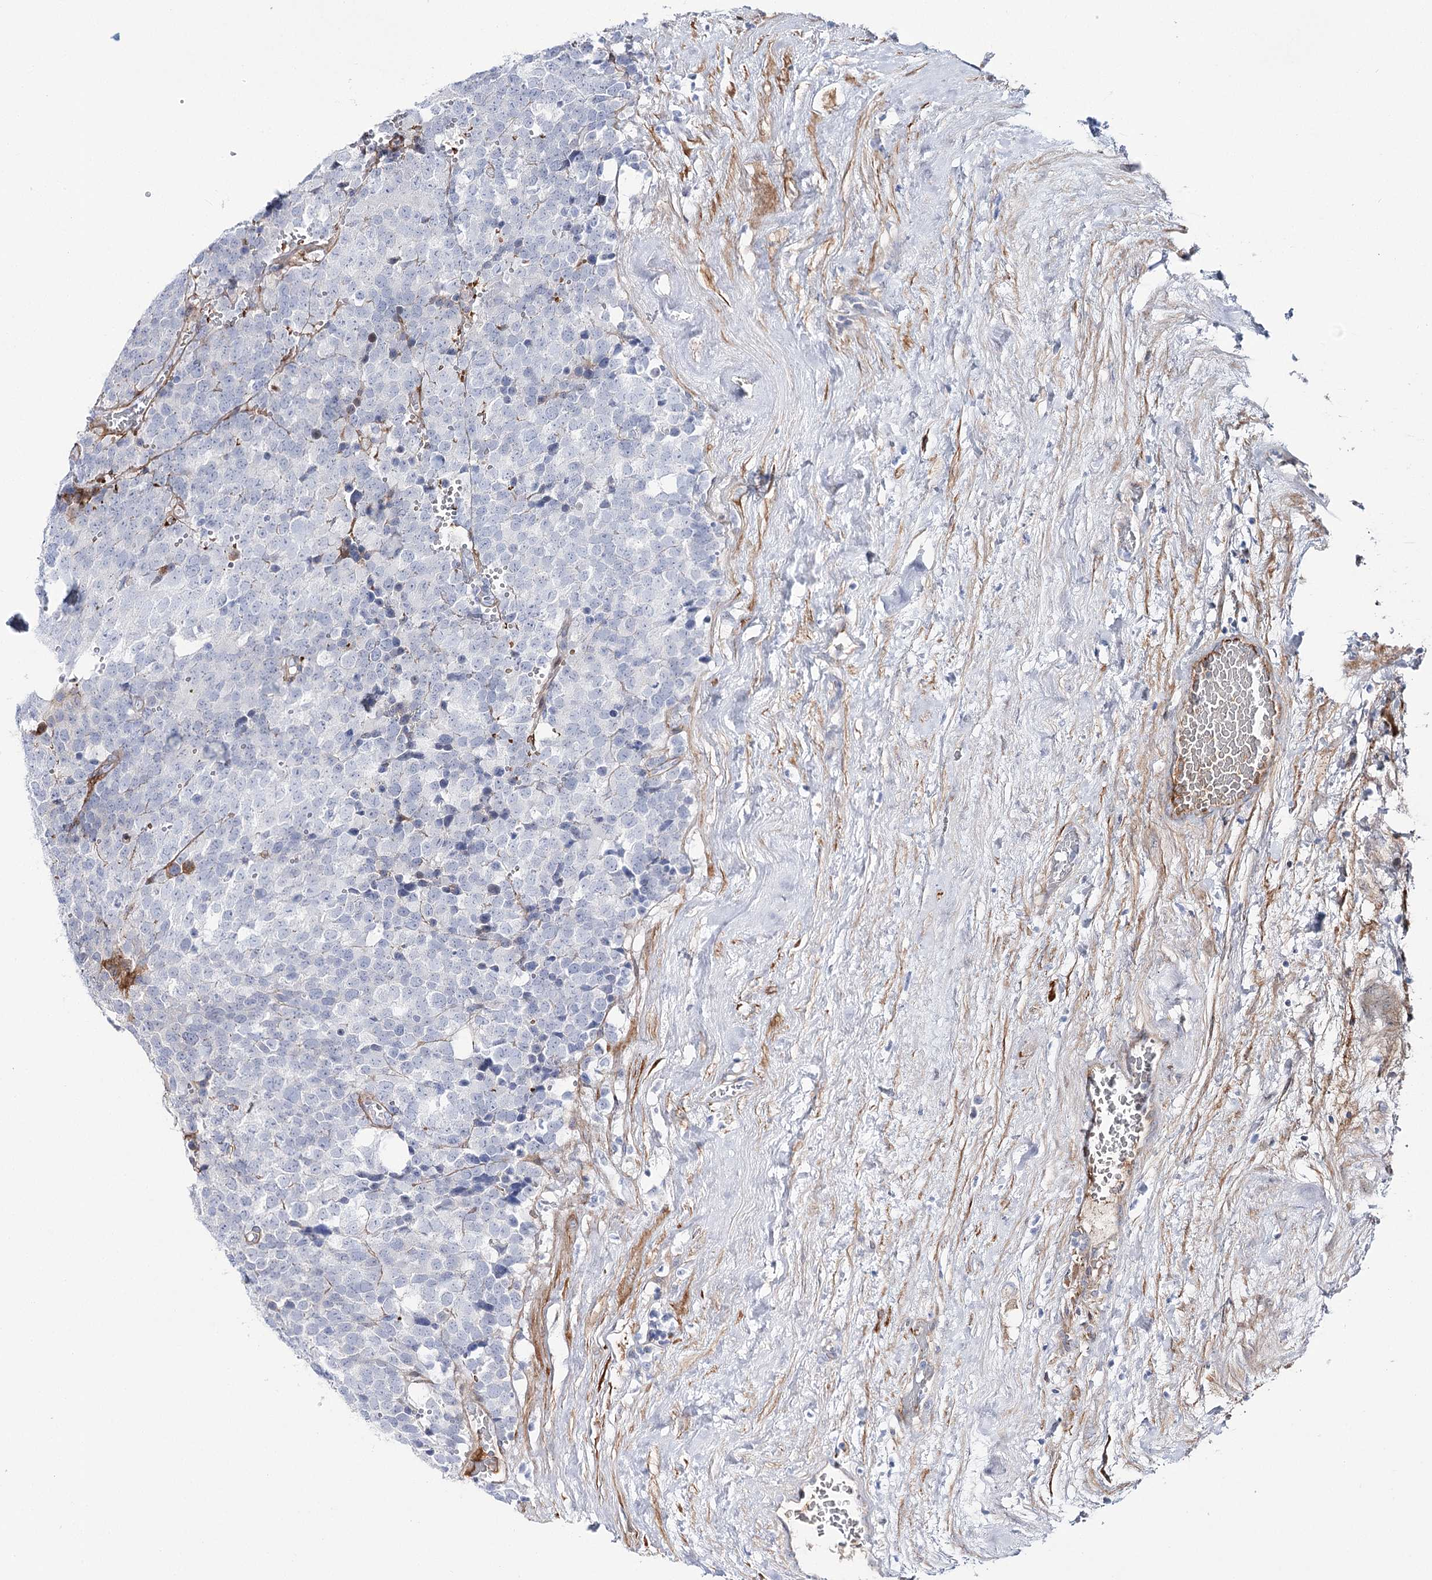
{"staining": {"intensity": "negative", "quantity": "none", "location": "none"}, "tissue": "testis cancer", "cell_type": "Tumor cells", "image_type": "cancer", "snomed": [{"axis": "morphology", "description": "Seminoma, NOS"}, {"axis": "topography", "description": "Testis"}], "caption": "IHC photomicrograph of neoplastic tissue: human testis seminoma stained with DAB (3,3'-diaminobenzidine) reveals no significant protein expression in tumor cells.", "gene": "ANKRD23", "patient": {"sex": "male", "age": 71}}